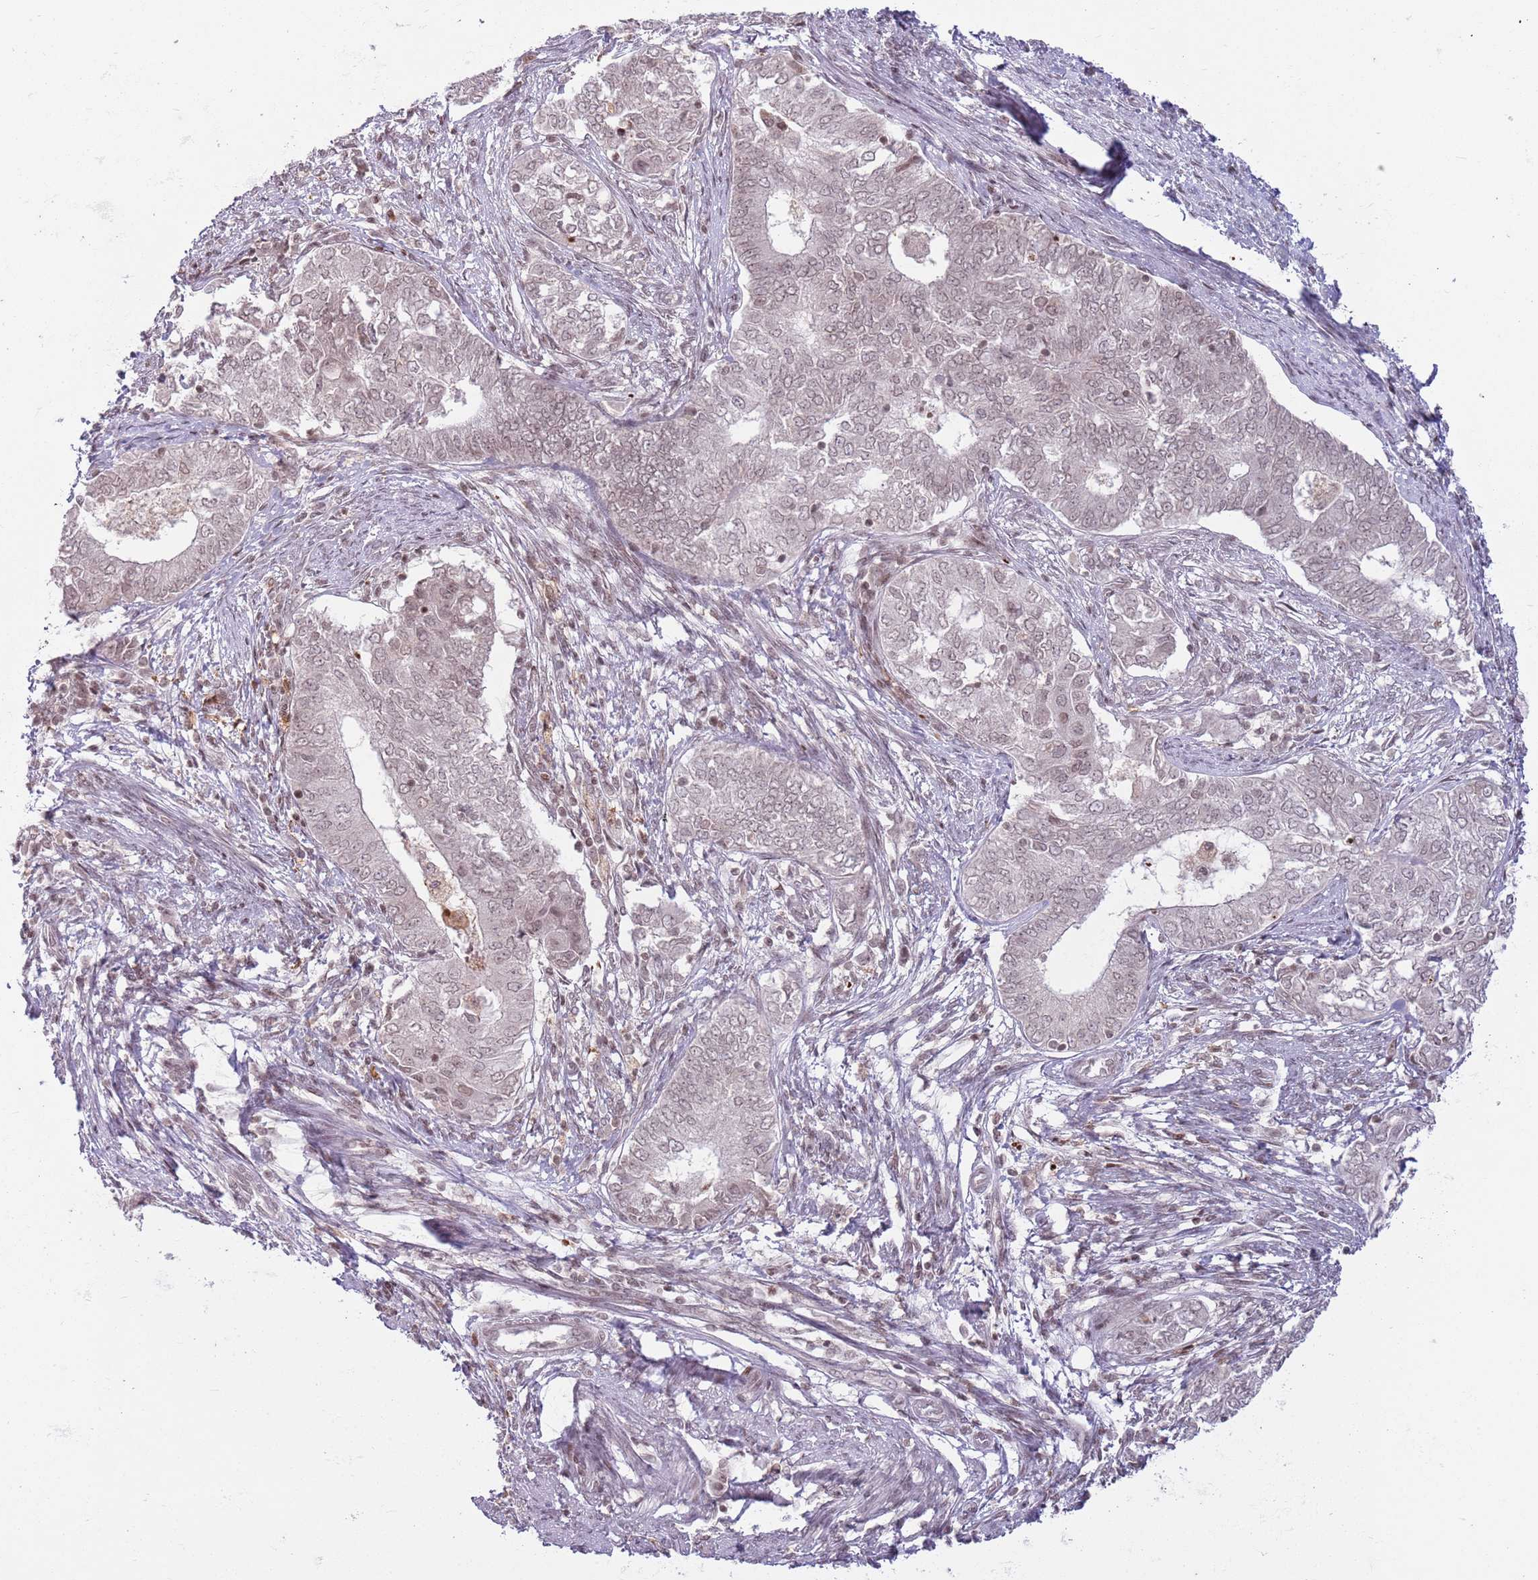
{"staining": {"intensity": "weak", "quantity": "25%-75%", "location": "nuclear"}, "tissue": "endometrial cancer", "cell_type": "Tumor cells", "image_type": "cancer", "snomed": [{"axis": "morphology", "description": "Adenocarcinoma, NOS"}, {"axis": "topography", "description": "Endometrium"}], "caption": "Immunohistochemistry photomicrograph of neoplastic tissue: human endometrial cancer (adenocarcinoma) stained using immunohistochemistry displays low levels of weak protein expression localized specifically in the nuclear of tumor cells, appearing as a nuclear brown color.", "gene": "SH3RF3", "patient": {"sex": "female", "age": 62}}